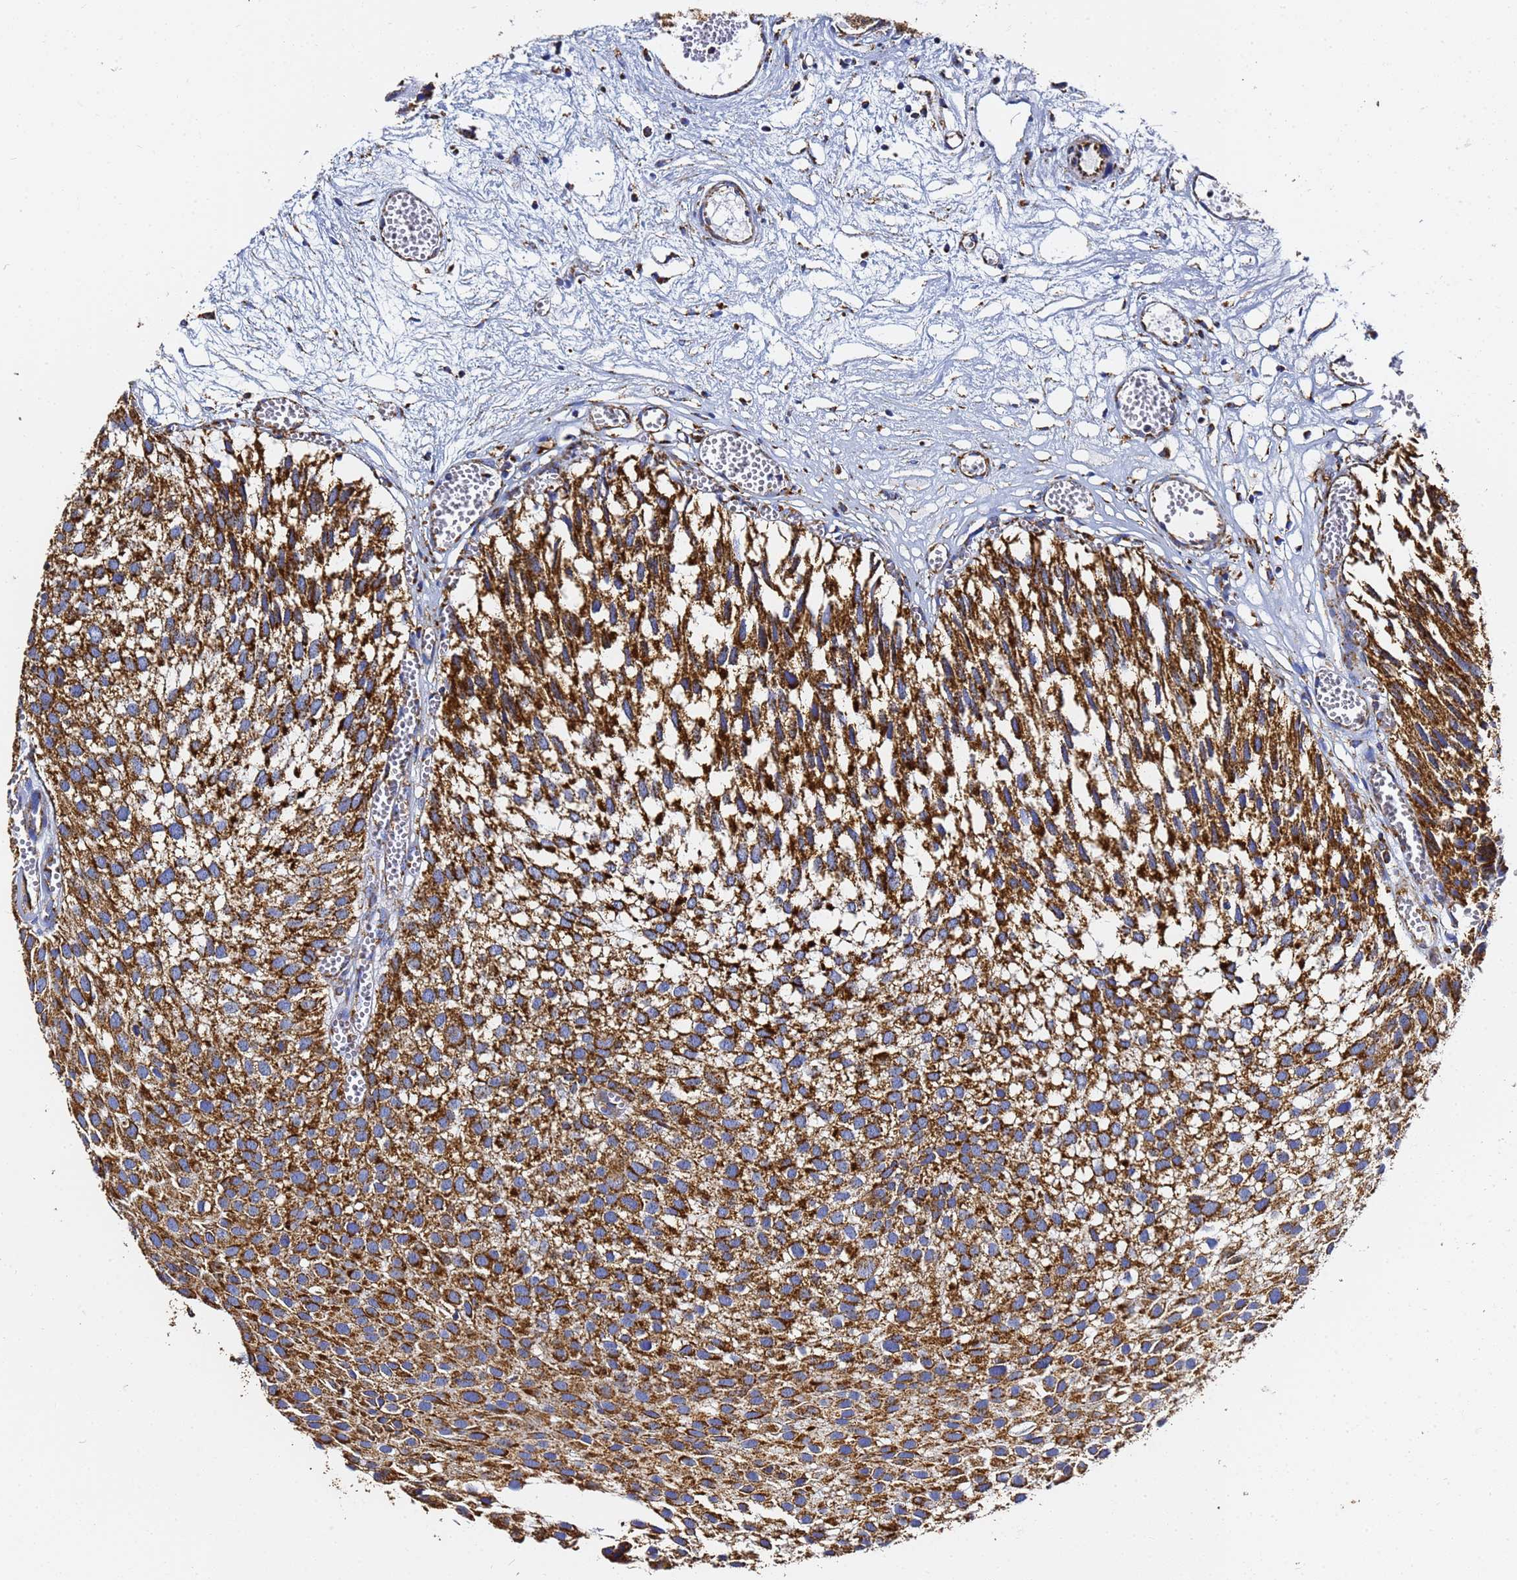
{"staining": {"intensity": "strong", "quantity": ">75%", "location": "cytoplasmic/membranous"}, "tissue": "urothelial cancer", "cell_type": "Tumor cells", "image_type": "cancer", "snomed": [{"axis": "morphology", "description": "Urothelial carcinoma, Low grade"}, {"axis": "topography", "description": "Urinary bladder"}], "caption": "High-magnification brightfield microscopy of urothelial cancer stained with DAB (brown) and counterstained with hematoxylin (blue). tumor cells exhibit strong cytoplasmic/membranous expression is seen in approximately>75% of cells.", "gene": "PHB2", "patient": {"sex": "male", "age": 88}}